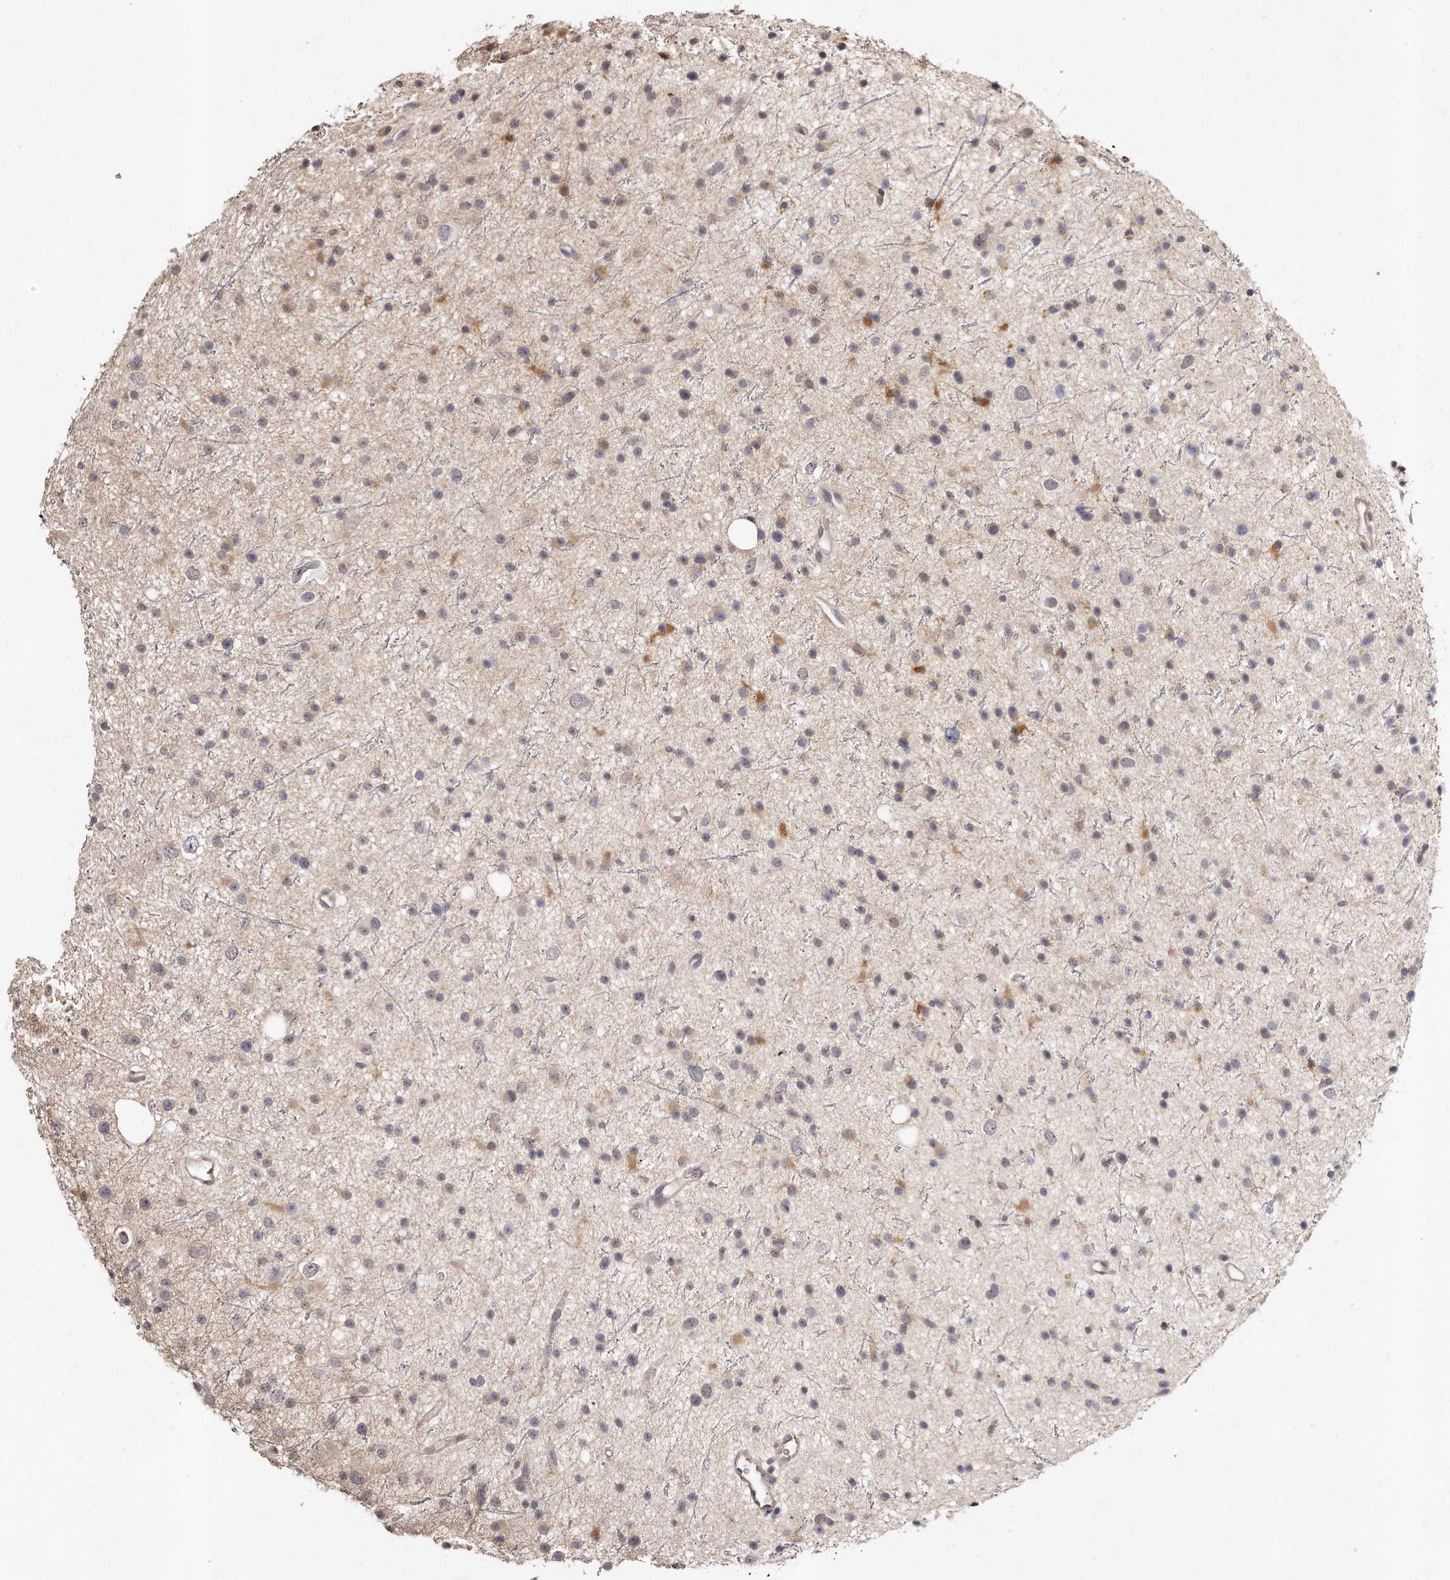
{"staining": {"intensity": "weak", "quantity": "<25%", "location": "cytoplasmic/membranous"}, "tissue": "glioma", "cell_type": "Tumor cells", "image_type": "cancer", "snomed": [{"axis": "morphology", "description": "Glioma, malignant, Low grade"}, {"axis": "topography", "description": "Cerebral cortex"}], "caption": "Histopathology image shows no protein expression in tumor cells of glioma tissue.", "gene": "CASZ1", "patient": {"sex": "female", "age": 39}}